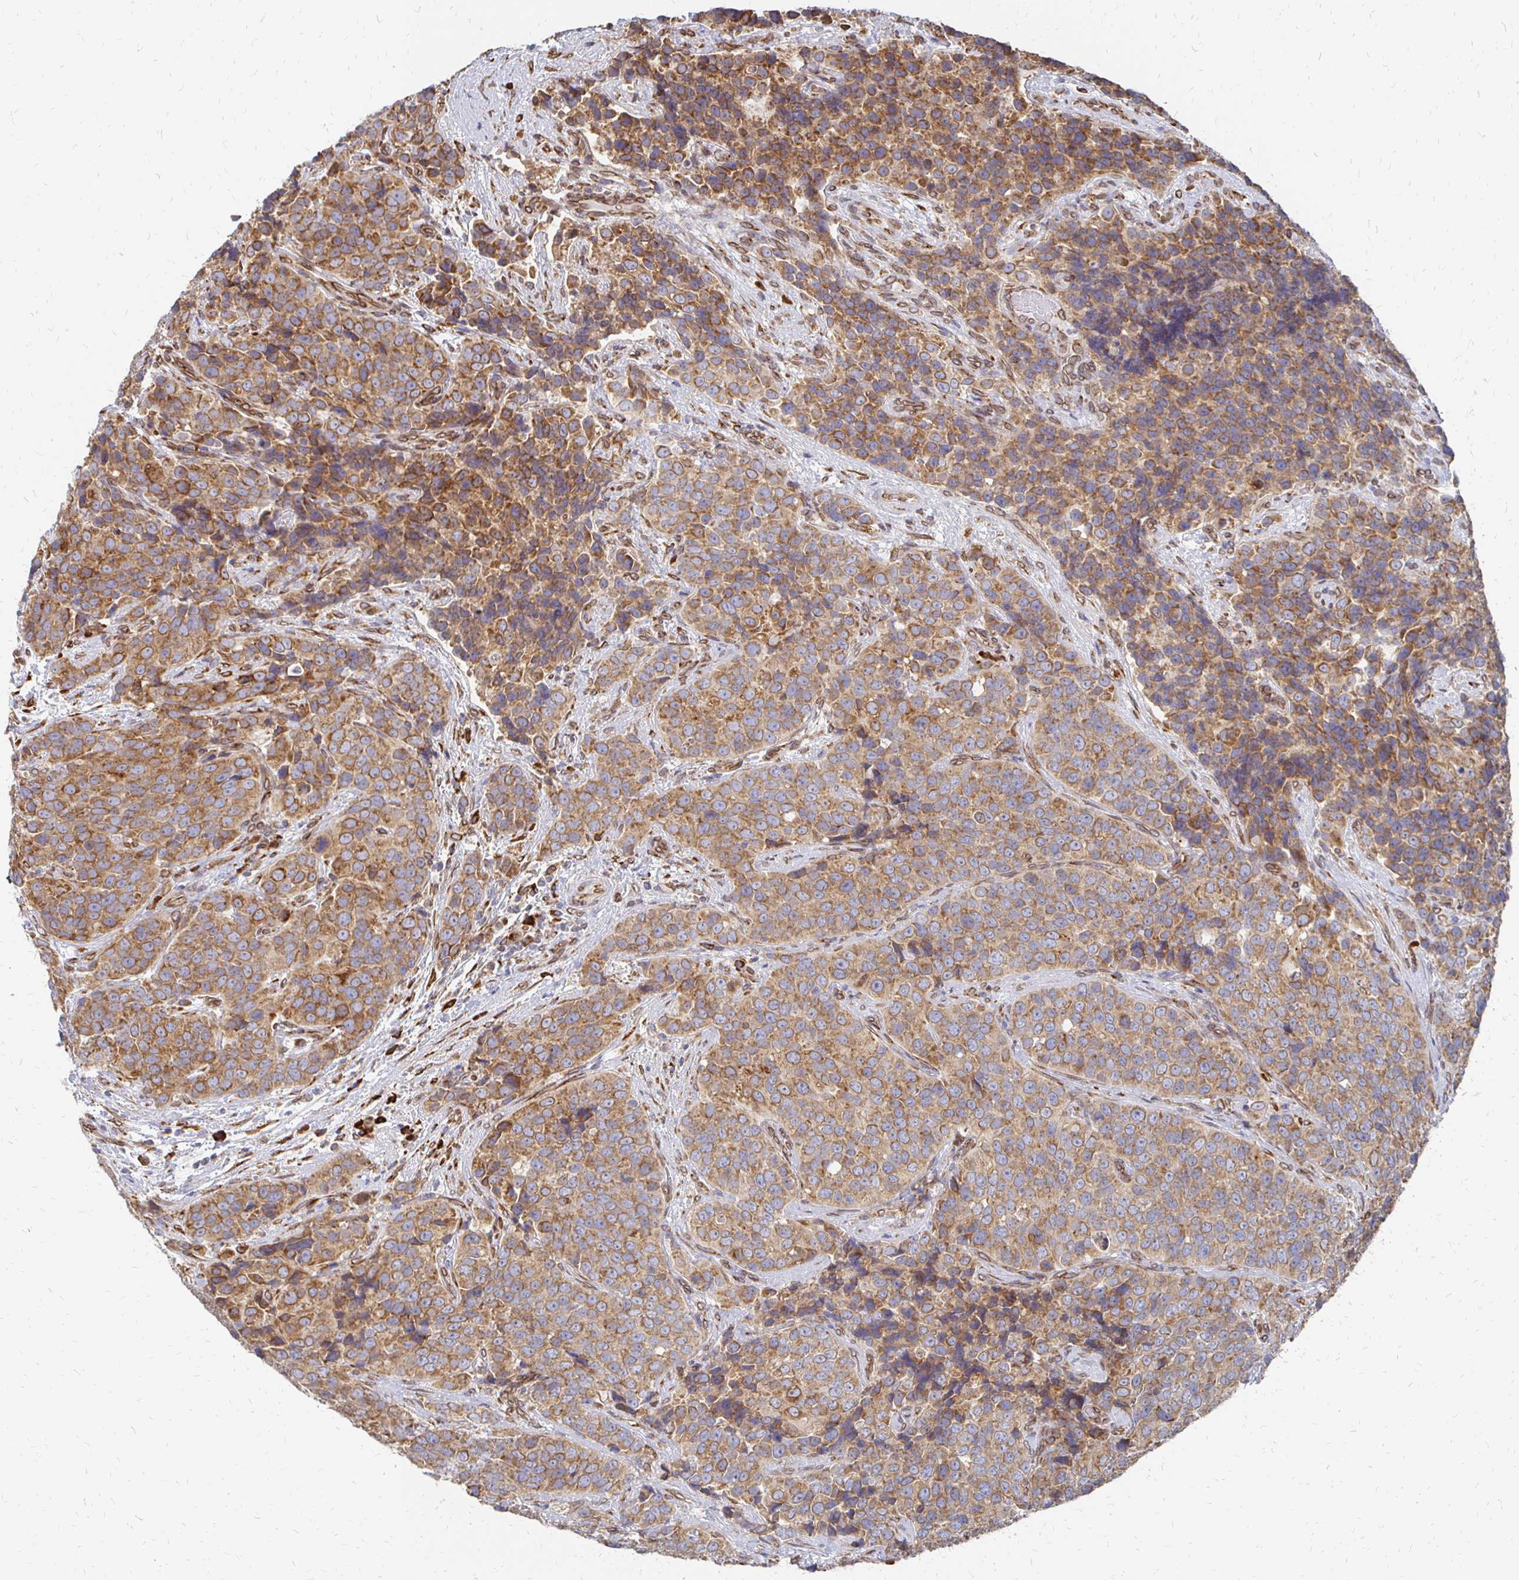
{"staining": {"intensity": "moderate", "quantity": ">75%", "location": "cytoplasmic/membranous,nuclear"}, "tissue": "urothelial cancer", "cell_type": "Tumor cells", "image_type": "cancer", "snomed": [{"axis": "morphology", "description": "Urothelial carcinoma, NOS"}, {"axis": "topography", "description": "Urinary bladder"}], "caption": "Urothelial cancer stained with DAB IHC displays medium levels of moderate cytoplasmic/membranous and nuclear expression in about >75% of tumor cells. Using DAB (brown) and hematoxylin (blue) stains, captured at high magnification using brightfield microscopy.", "gene": "PELI3", "patient": {"sex": "male", "age": 52}}